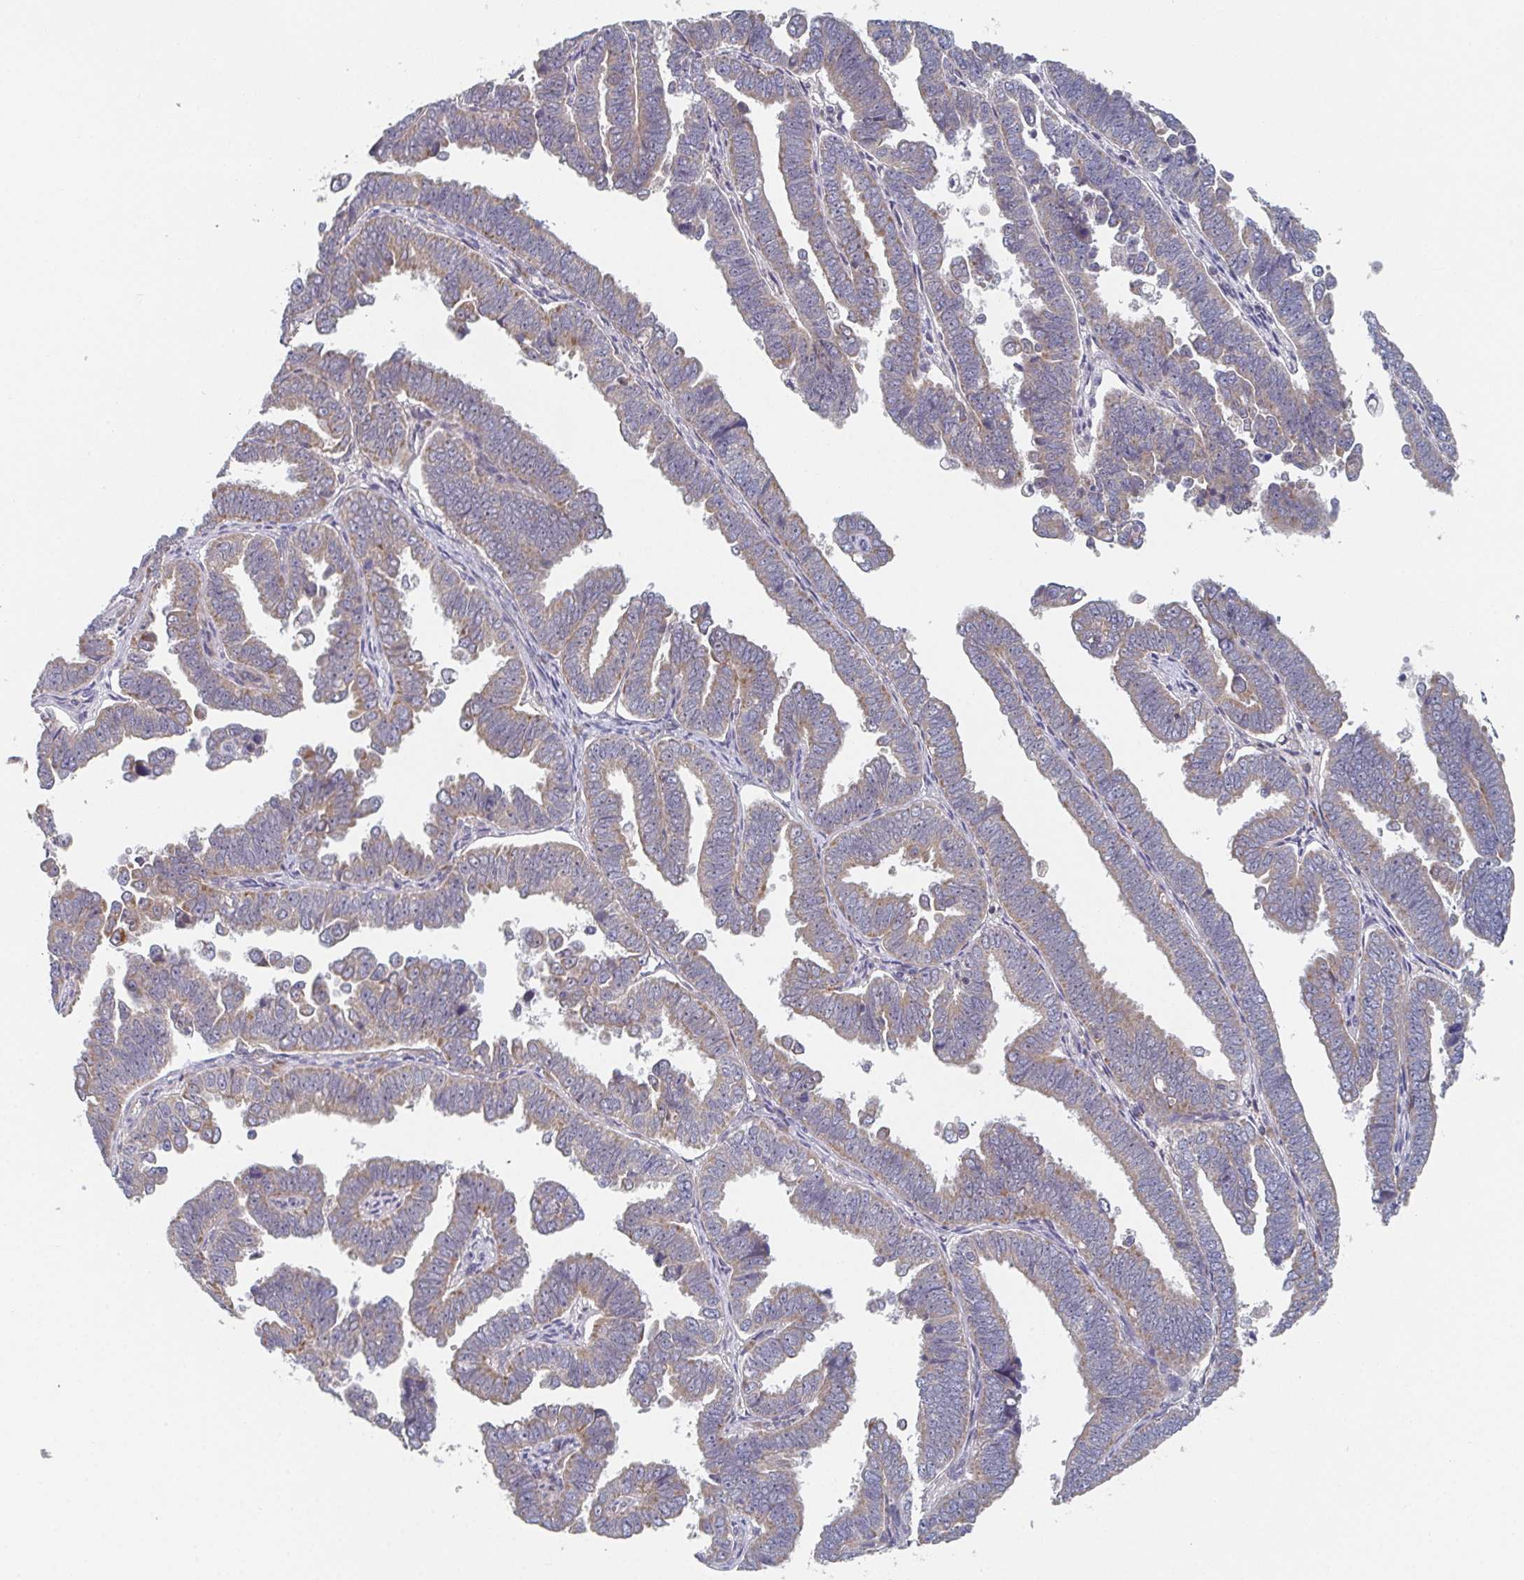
{"staining": {"intensity": "weak", "quantity": "25%-75%", "location": "cytoplasmic/membranous"}, "tissue": "endometrial cancer", "cell_type": "Tumor cells", "image_type": "cancer", "snomed": [{"axis": "morphology", "description": "Adenocarcinoma, NOS"}, {"axis": "topography", "description": "Endometrium"}], "caption": "High-power microscopy captured an immunohistochemistry image of endometrial adenocarcinoma, revealing weak cytoplasmic/membranous staining in approximately 25%-75% of tumor cells. (DAB (3,3'-diaminobenzidine) = brown stain, brightfield microscopy at high magnification).", "gene": "ELOVL1", "patient": {"sex": "female", "age": 75}}